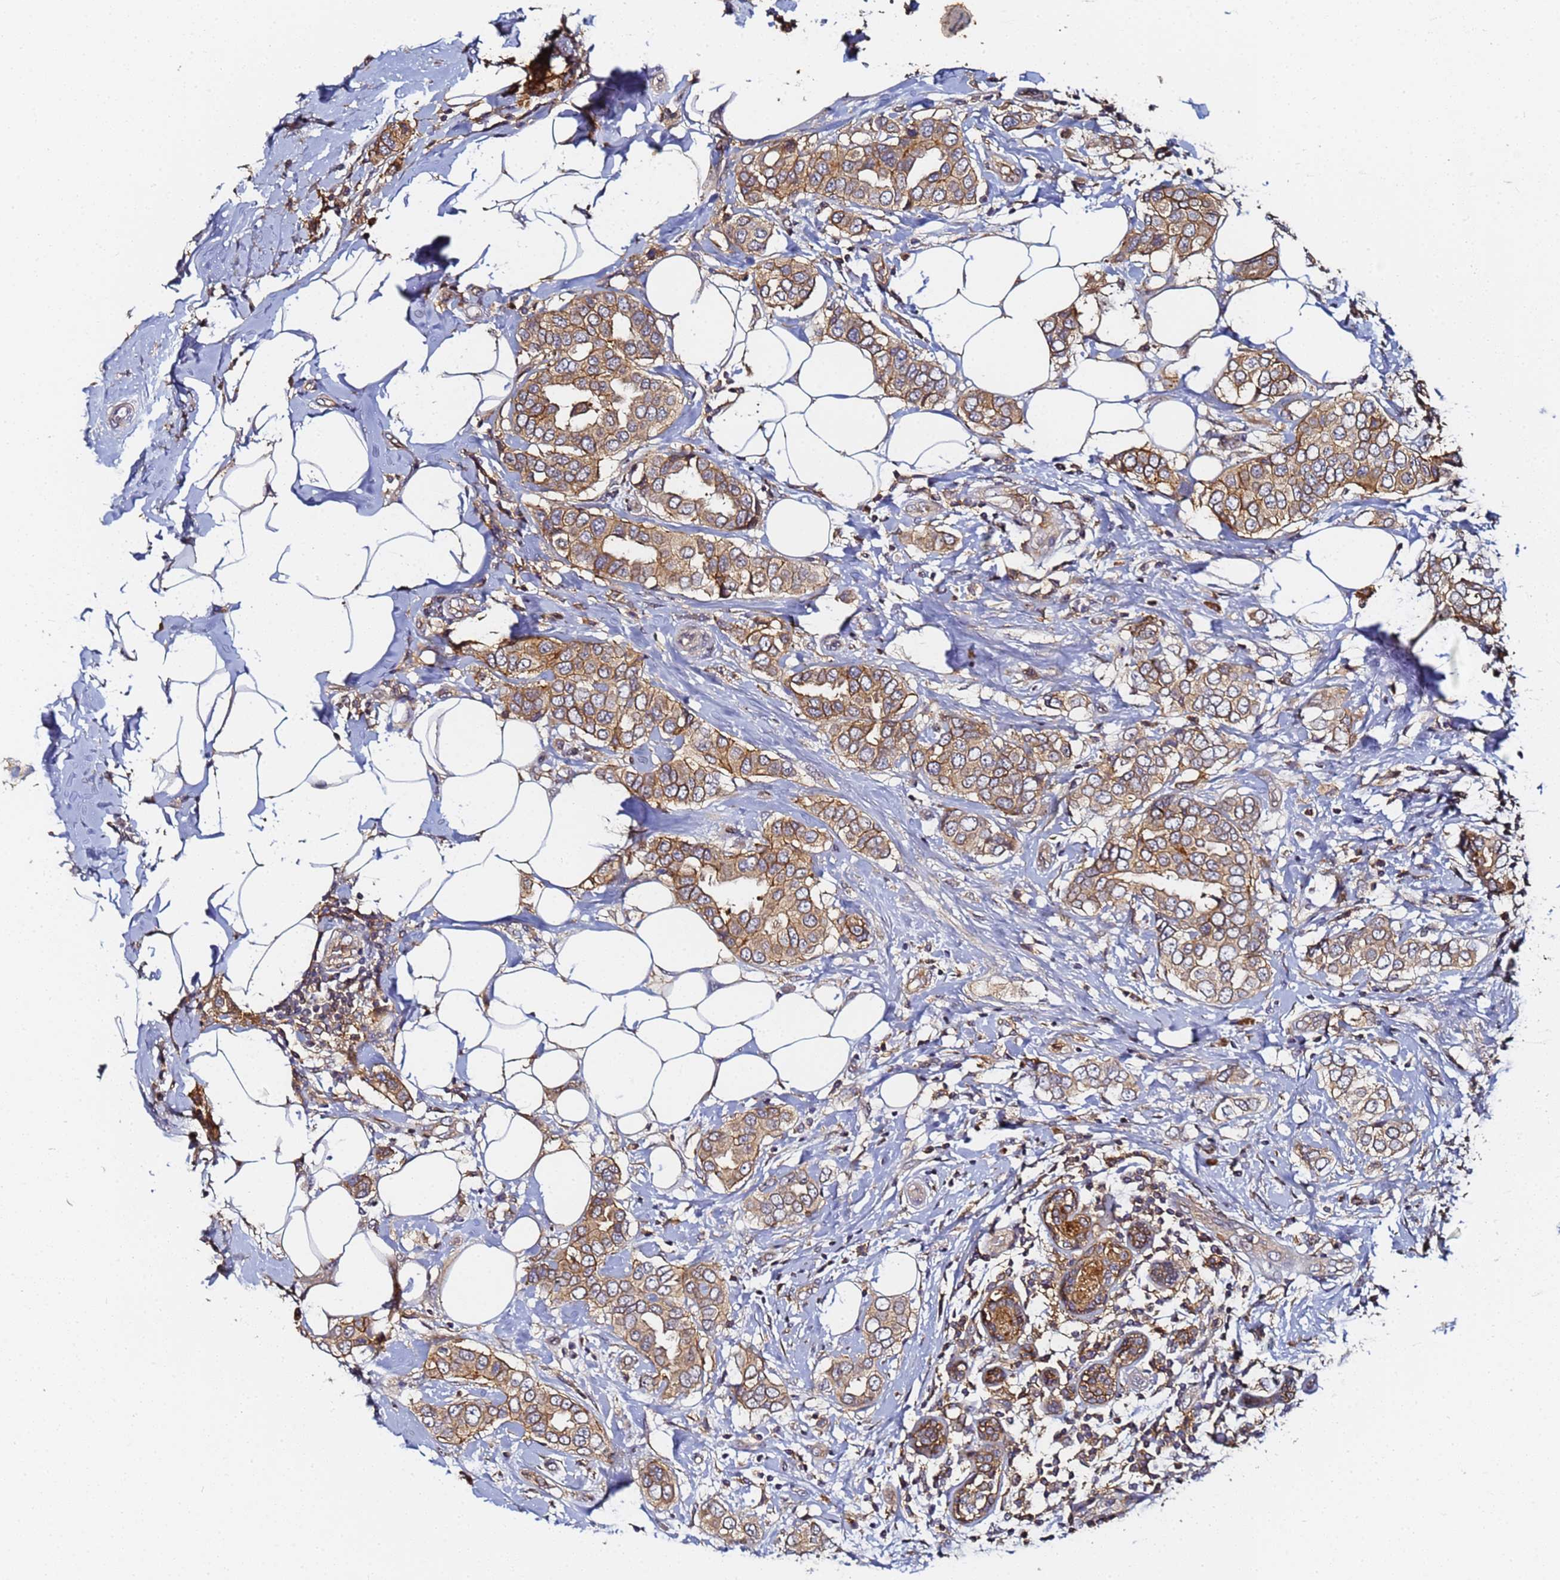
{"staining": {"intensity": "moderate", "quantity": ">75%", "location": "cytoplasmic/membranous"}, "tissue": "breast cancer", "cell_type": "Tumor cells", "image_type": "cancer", "snomed": [{"axis": "morphology", "description": "Lobular carcinoma"}, {"axis": "topography", "description": "Breast"}], "caption": "This is an image of IHC staining of breast cancer (lobular carcinoma), which shows moderate positivity in the cytoplasmic/membranous of tumor cells.", "gene": "LRRC69", "patient": {"sex": "female", "age": 51}}